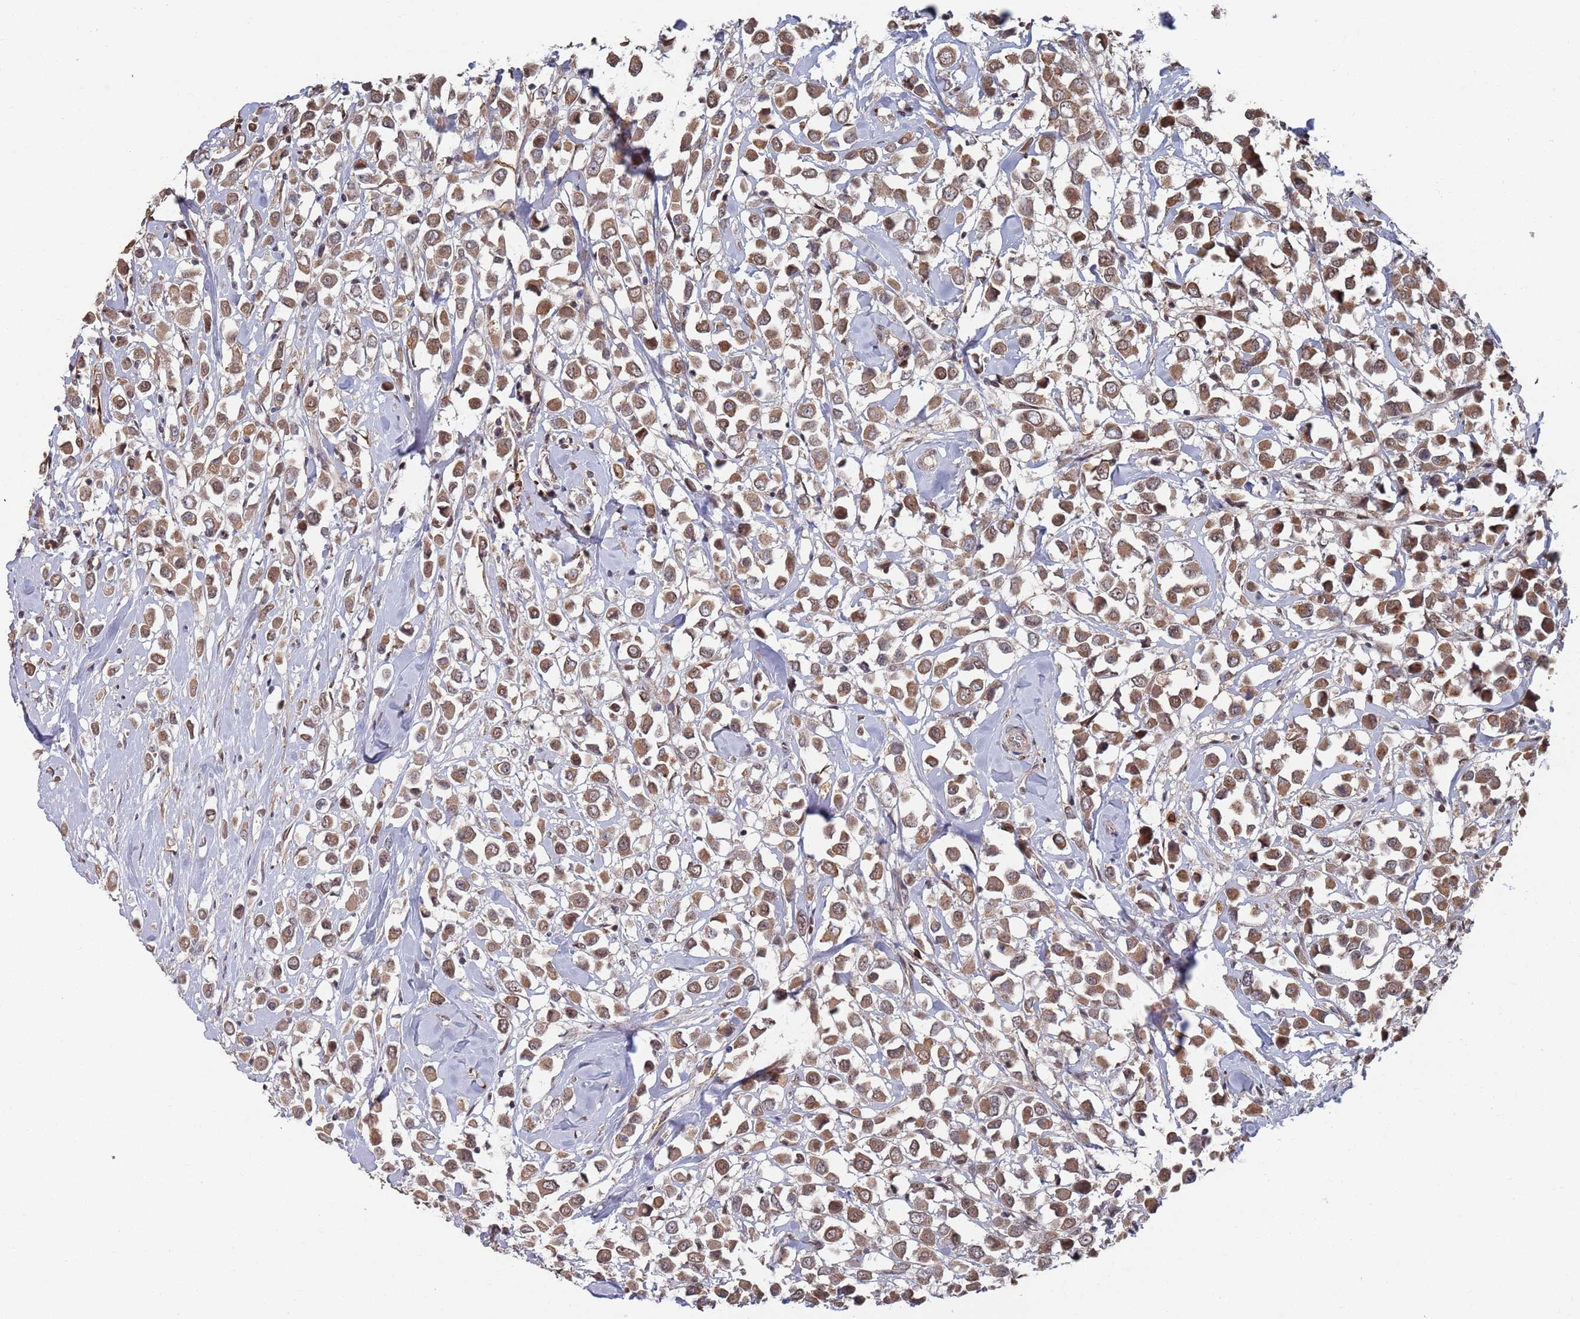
{"staining": {"intensity": "moderate", "quantity": ">75%", "location": "cytoplasmic/membranous,nuclear"}, "tissue": "breast cancer", "cell_type": "Tumor cells", "image_type": "cancer", "snomed": [{"axis": "morphology", "description": "Duct carcinoma"}, {"axis": "topography", "description": "Breast"}], "caption": "Protein analysis of breast intraductal carcinoma tissue demonstrates moderate cytoplasmic/membranous and nuclear positivity in about >75% of tumor cells.", "gene": "DGKD", "patient": {"sex": "female", "age": 87}}